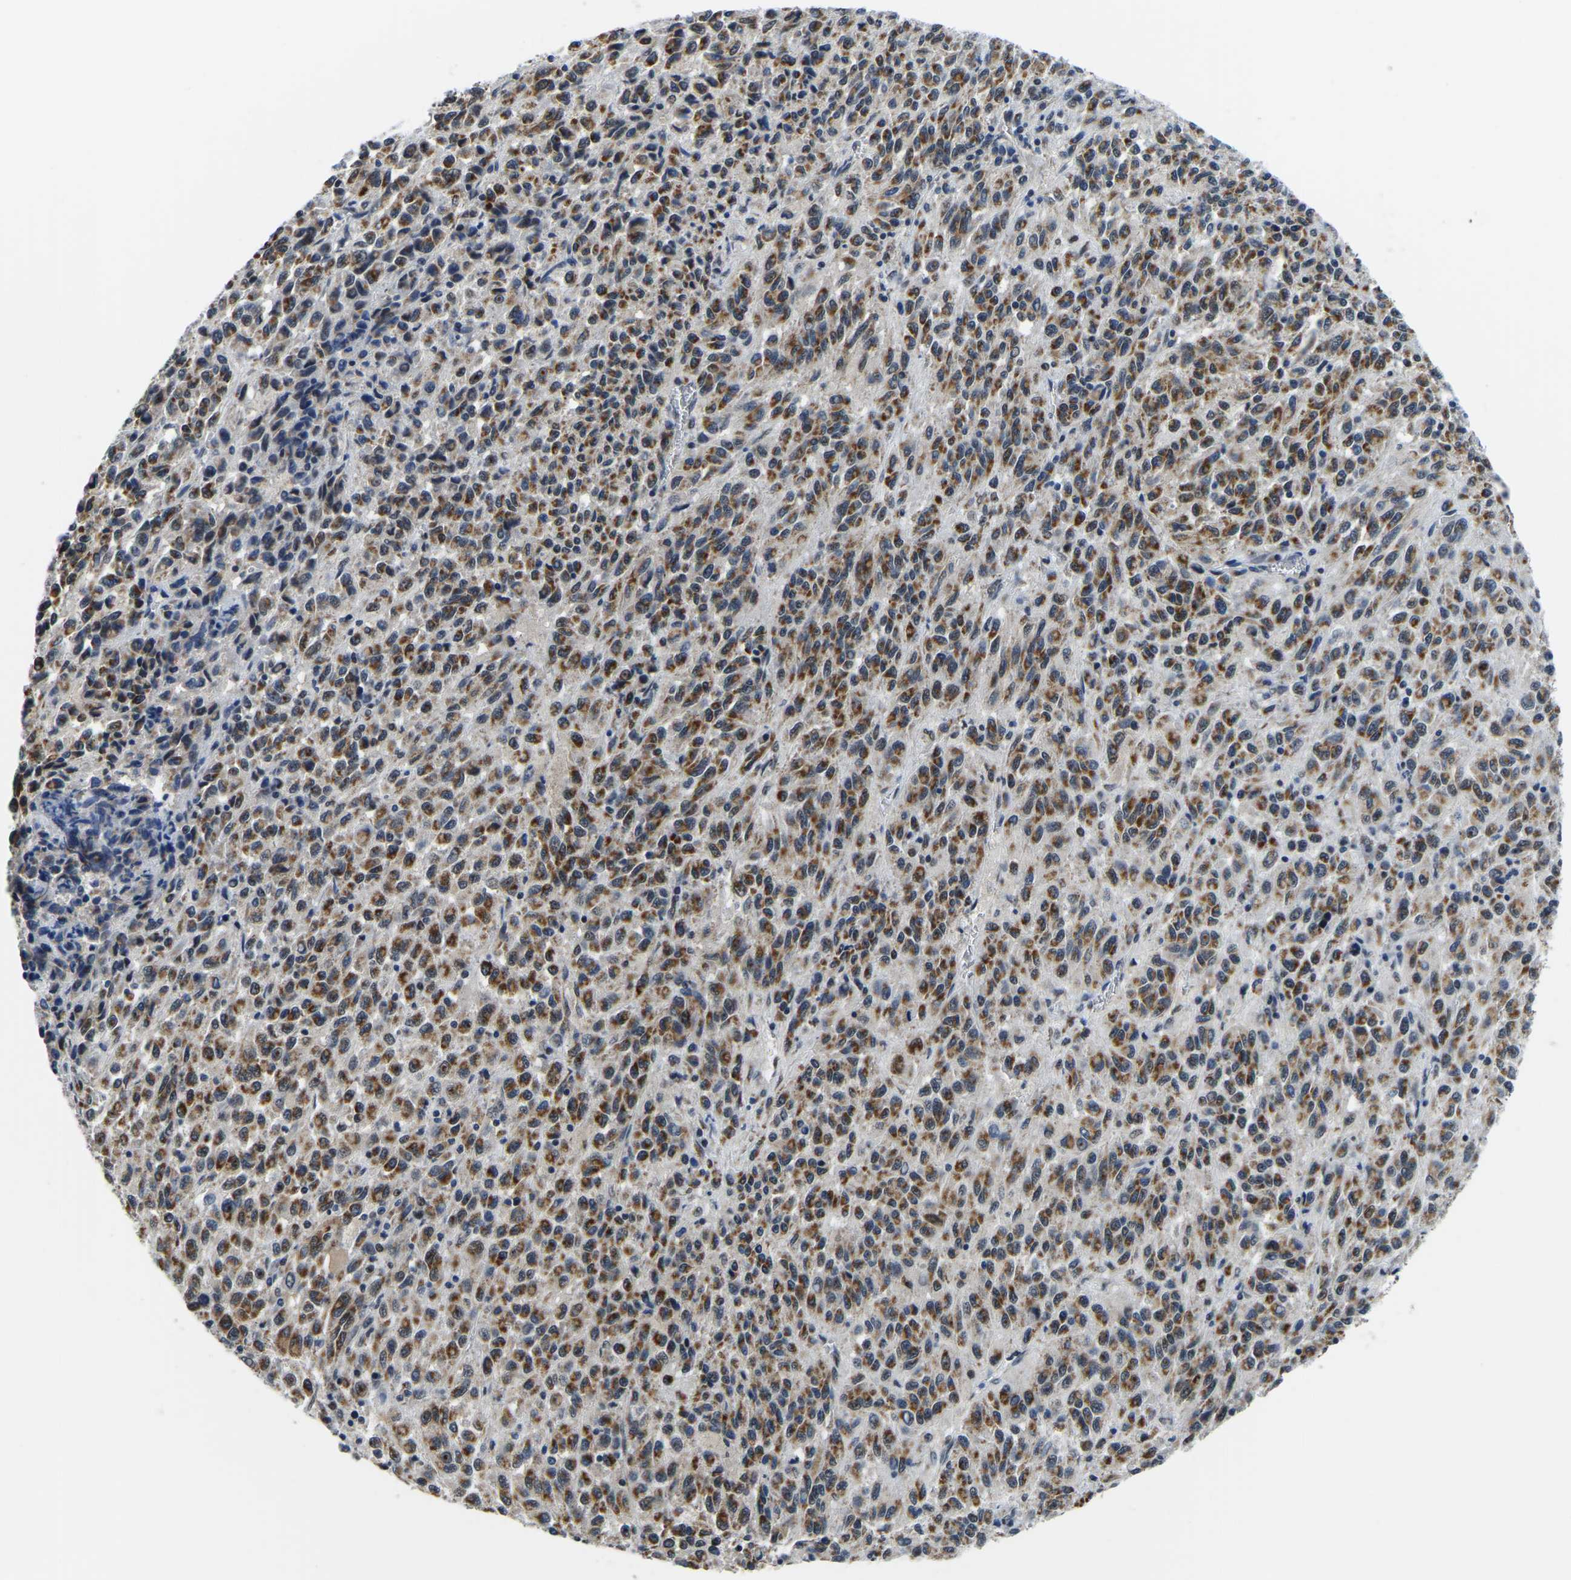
{"staining": {"intensity": "moderate", "quantity": ">75%", "location": "cytoplasmic/membranous"}, "tissue": "melanoma", "cell_type": "Tumor cells", "image_type": "cancer", "snomed": [{"axis": "morphology", "description": "Malignant melanoma, Metastatic site"}, {"axis": "topography", "description": "Lung"}], "caption": "IHC (DAB (3,3'-diaminobenzidine)) staining of human melanoma shows moderate cytoplasmic/membranous protein positivity in about >75% of tumor cells.", "gene": "BNIP3L", "patient": {"sex": "male", "age": 64}}